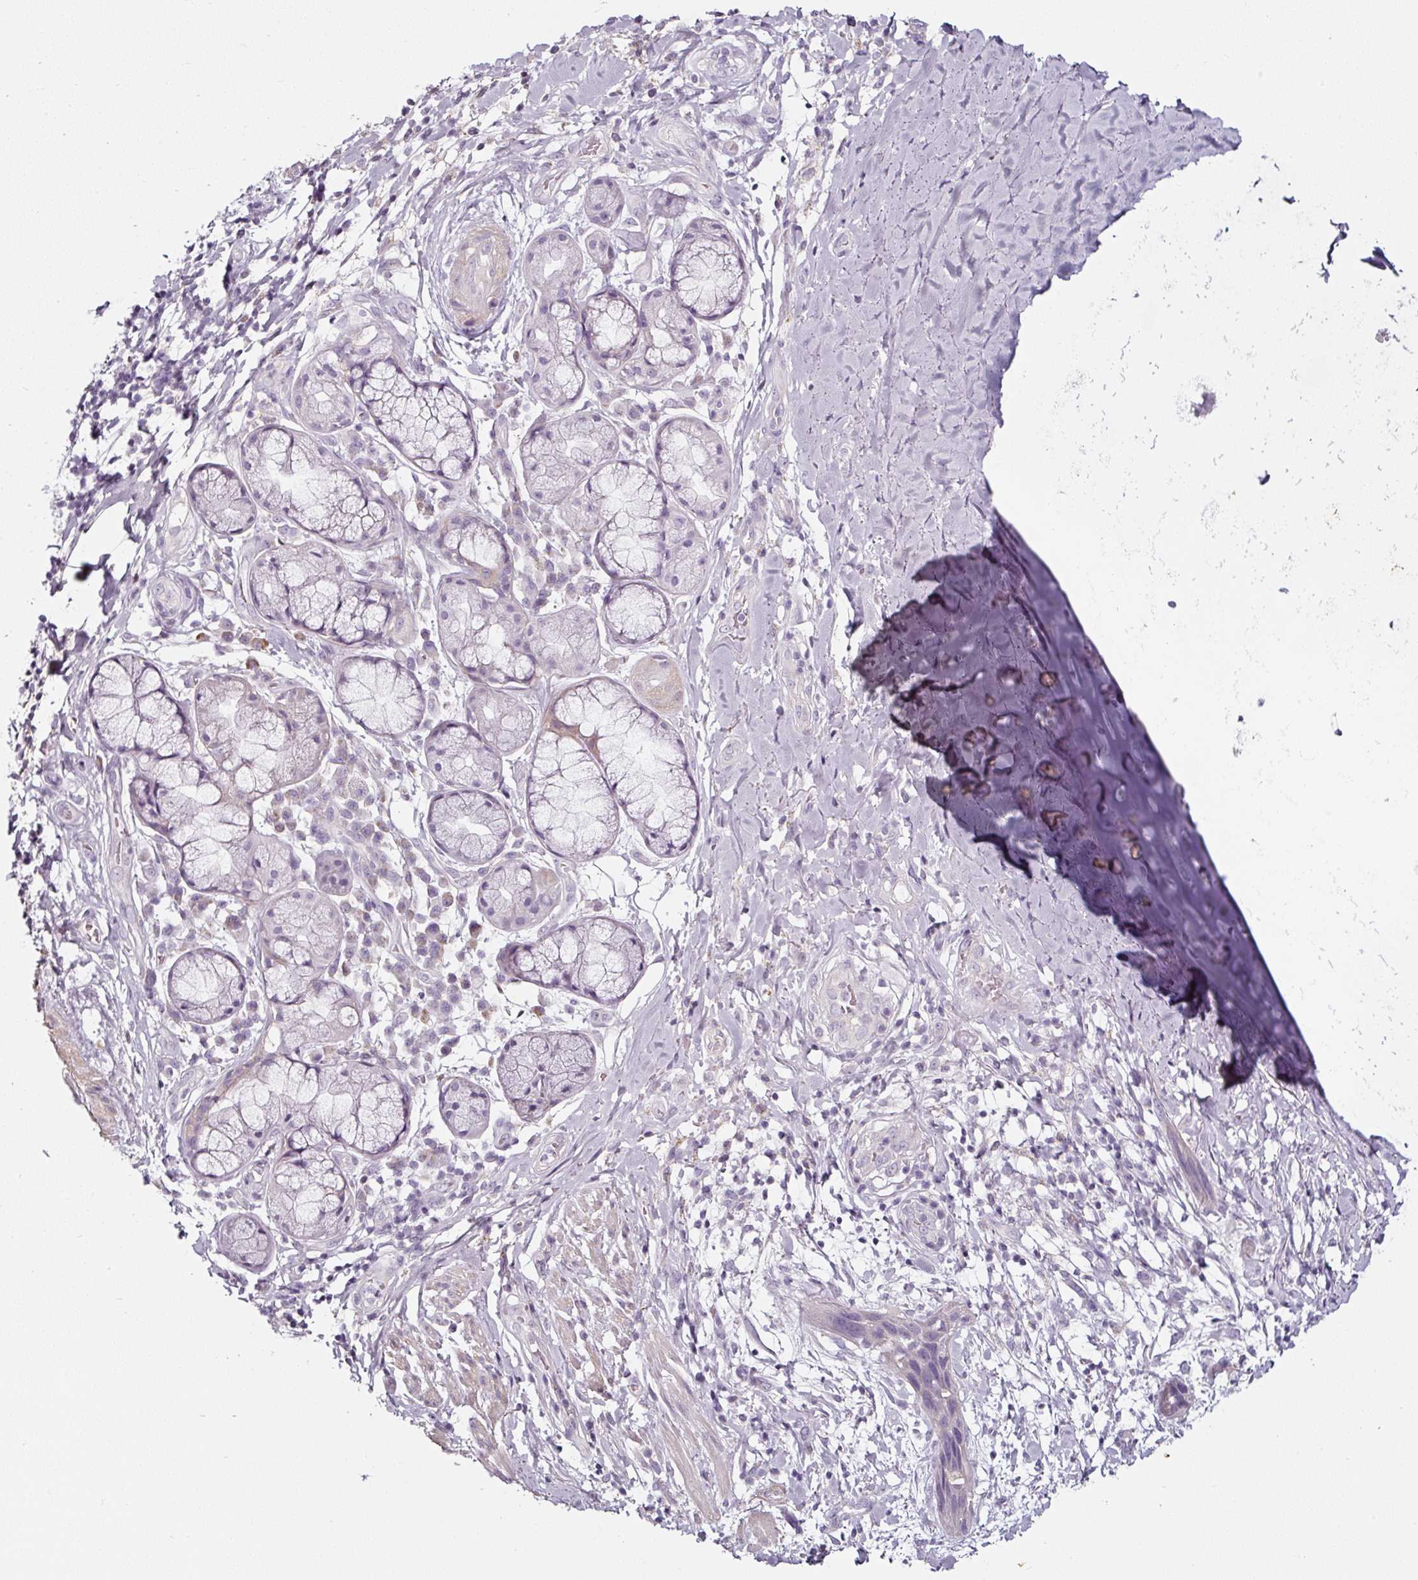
{"staining": {"intensity": "negative", "quantity": "none", "location": "none"}, "tissue": "adipose tissue", "cell_type": "Adipocytes", "image_type": "normal", "snomed": [{"axis": "morphology", "description": "Normal tissue, NOS"}, {"axis": "morphology", "description": "Squamous cell carcinoma, NOS"}, {"axis": "topography", "description": "Bronchus"}, {"axis": "topography", "description": "Lung"}], "caption": "Unremarkable adipose tissue was stained to show a protein in brown. There is no significant positivity in adipocytes. (Stains: DAB immunohistochemistry (IHC) with hematoxylin counter stain, Microscopy: brightfield microscopy at high magnification).", "gene": "CAP2", "patient": {"sex": "female", "age": 70}}